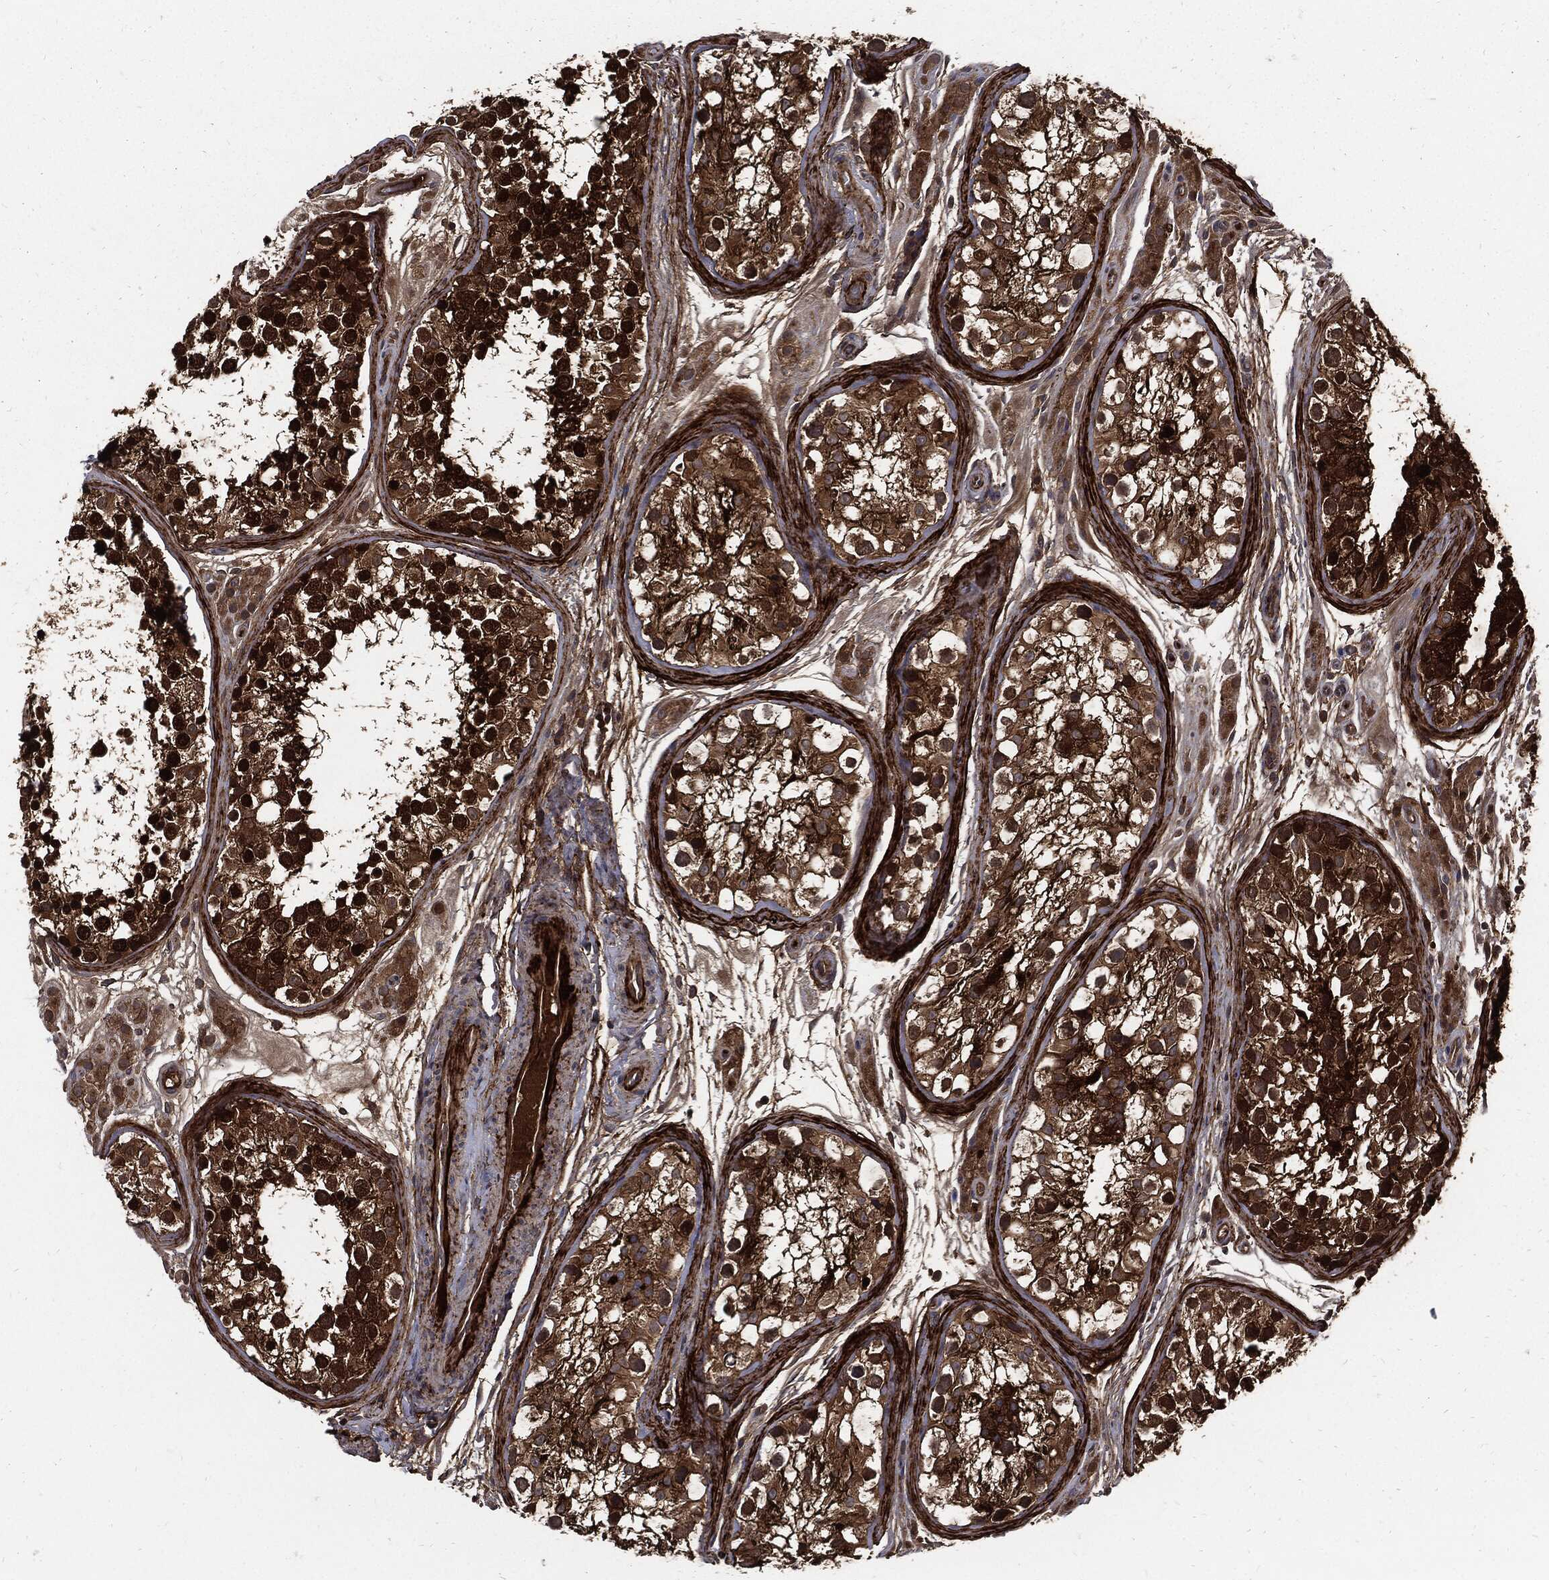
{"staining": {"intensity": "strong", "quantity": ">75%", "location": "cytoplasmic/membranous,nuclear"}, "tissue": "testis", "cell_type": "Cells in seminiferous ducts", "image_type": "normal", "snomed": [{"axis": "morphology", "description": "Normal tissue, NOS"}, {"axis": "topography", "description": "Testis"}], "caption": "This histopathology image exhibits IHC staining of unremarkable testis, with high strong cytoplasmic/membranous,nuclear positivity in approximately >75% of cells in seminiferous ducts.", "gene": "CLU", "patient": {"sex": "male", "age": 31}}